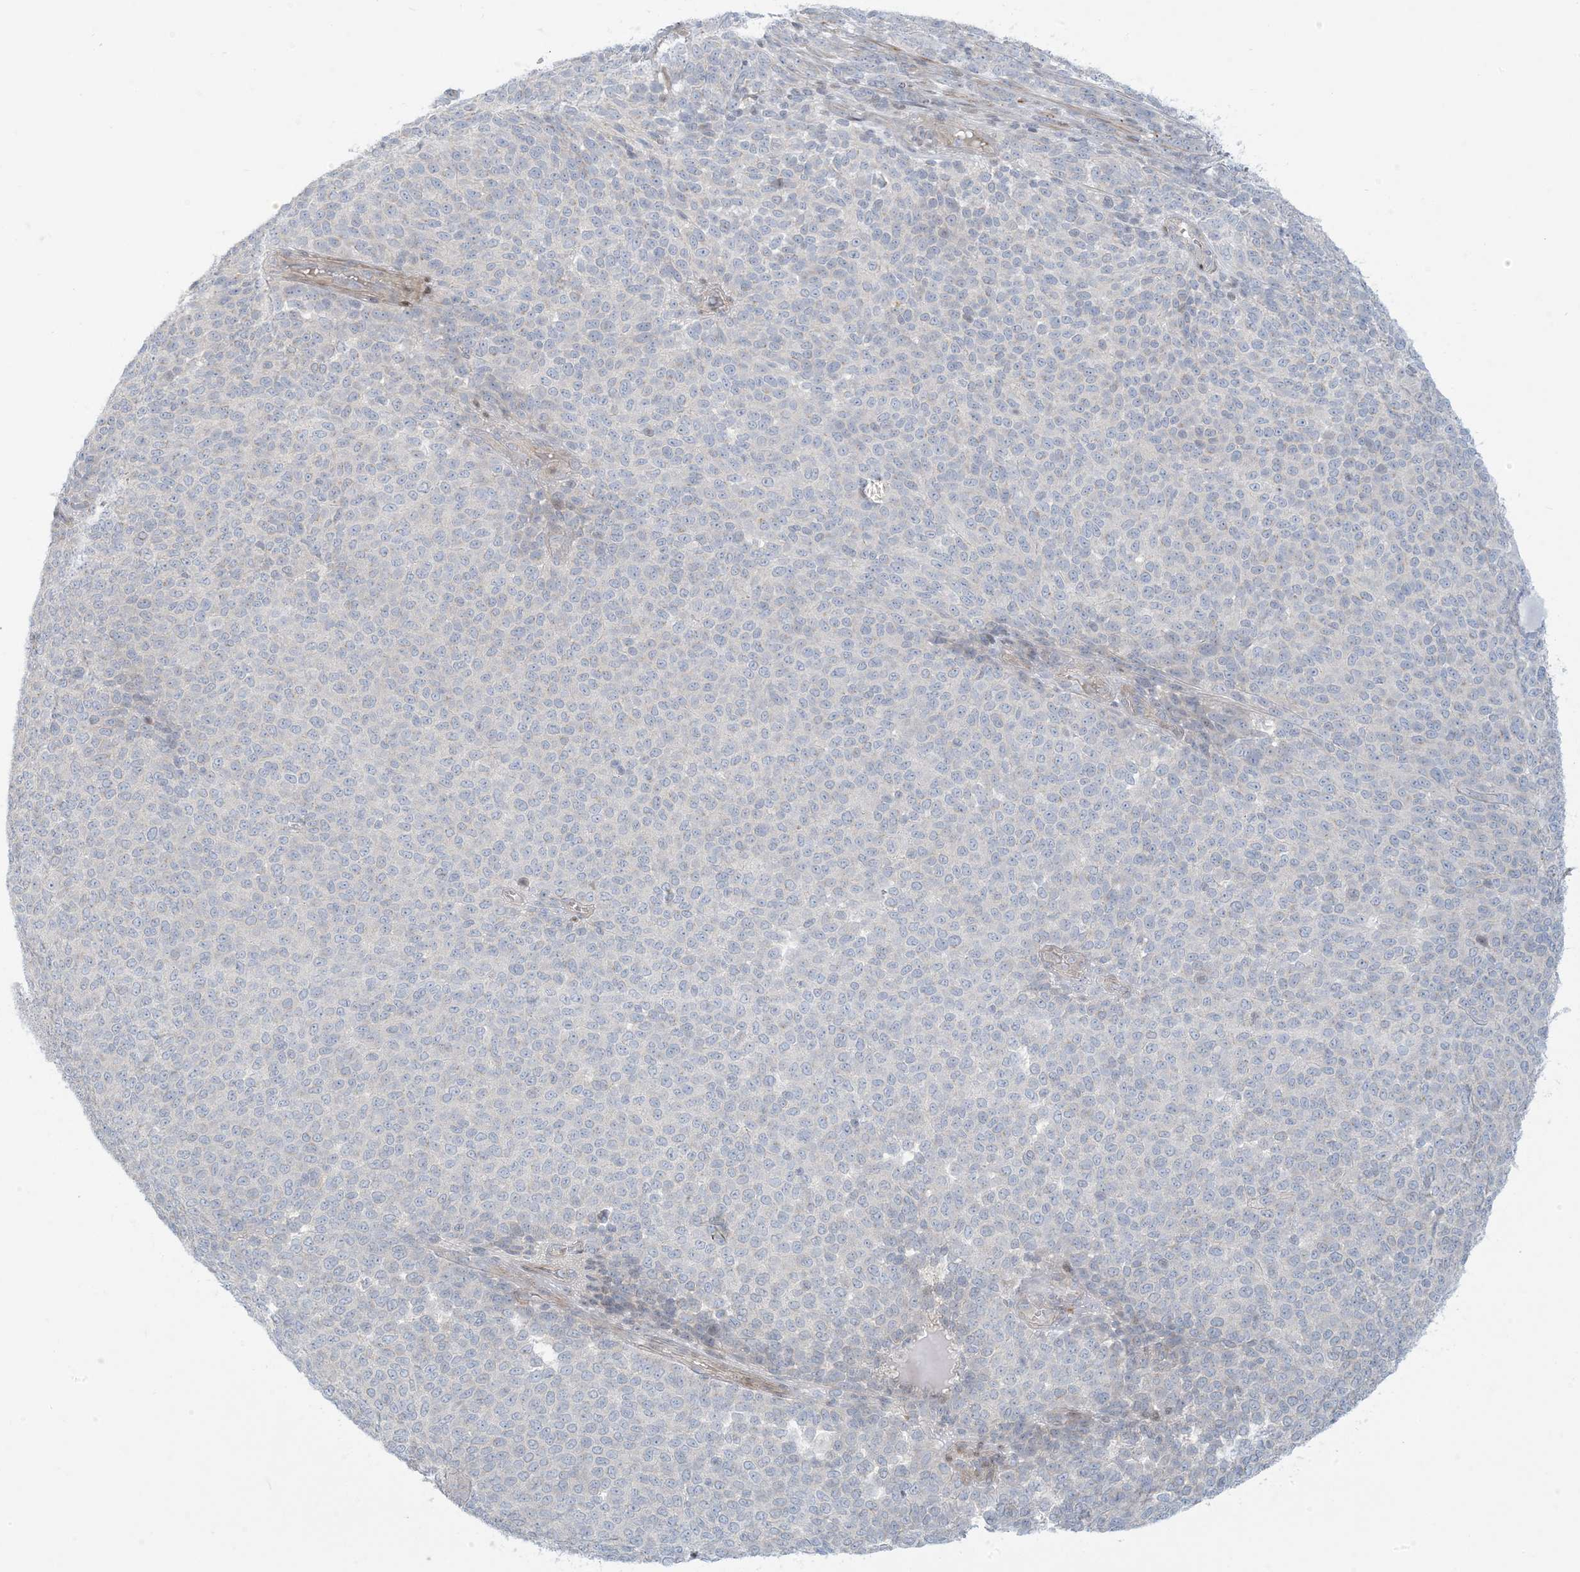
{"staining": {"intensity": "negative", "quantity": "none", "location": "none"}, "tissue": "melanoma", "cell_type": "Tumor cells", "image_type": "cancer", "snomed": [{"axis": "morphology", "description": "Malignant melanoma, NOS"}, {"axis": "topography", "description": "Skin"}], "caption": "A high-resolution histopathology image shows immunohistochemistry staining of malignant melanoma, which exhibits no significant expression in tumor cells.", "gene": "AFTPH", "patient": {"sex": "male", "age": 49}}